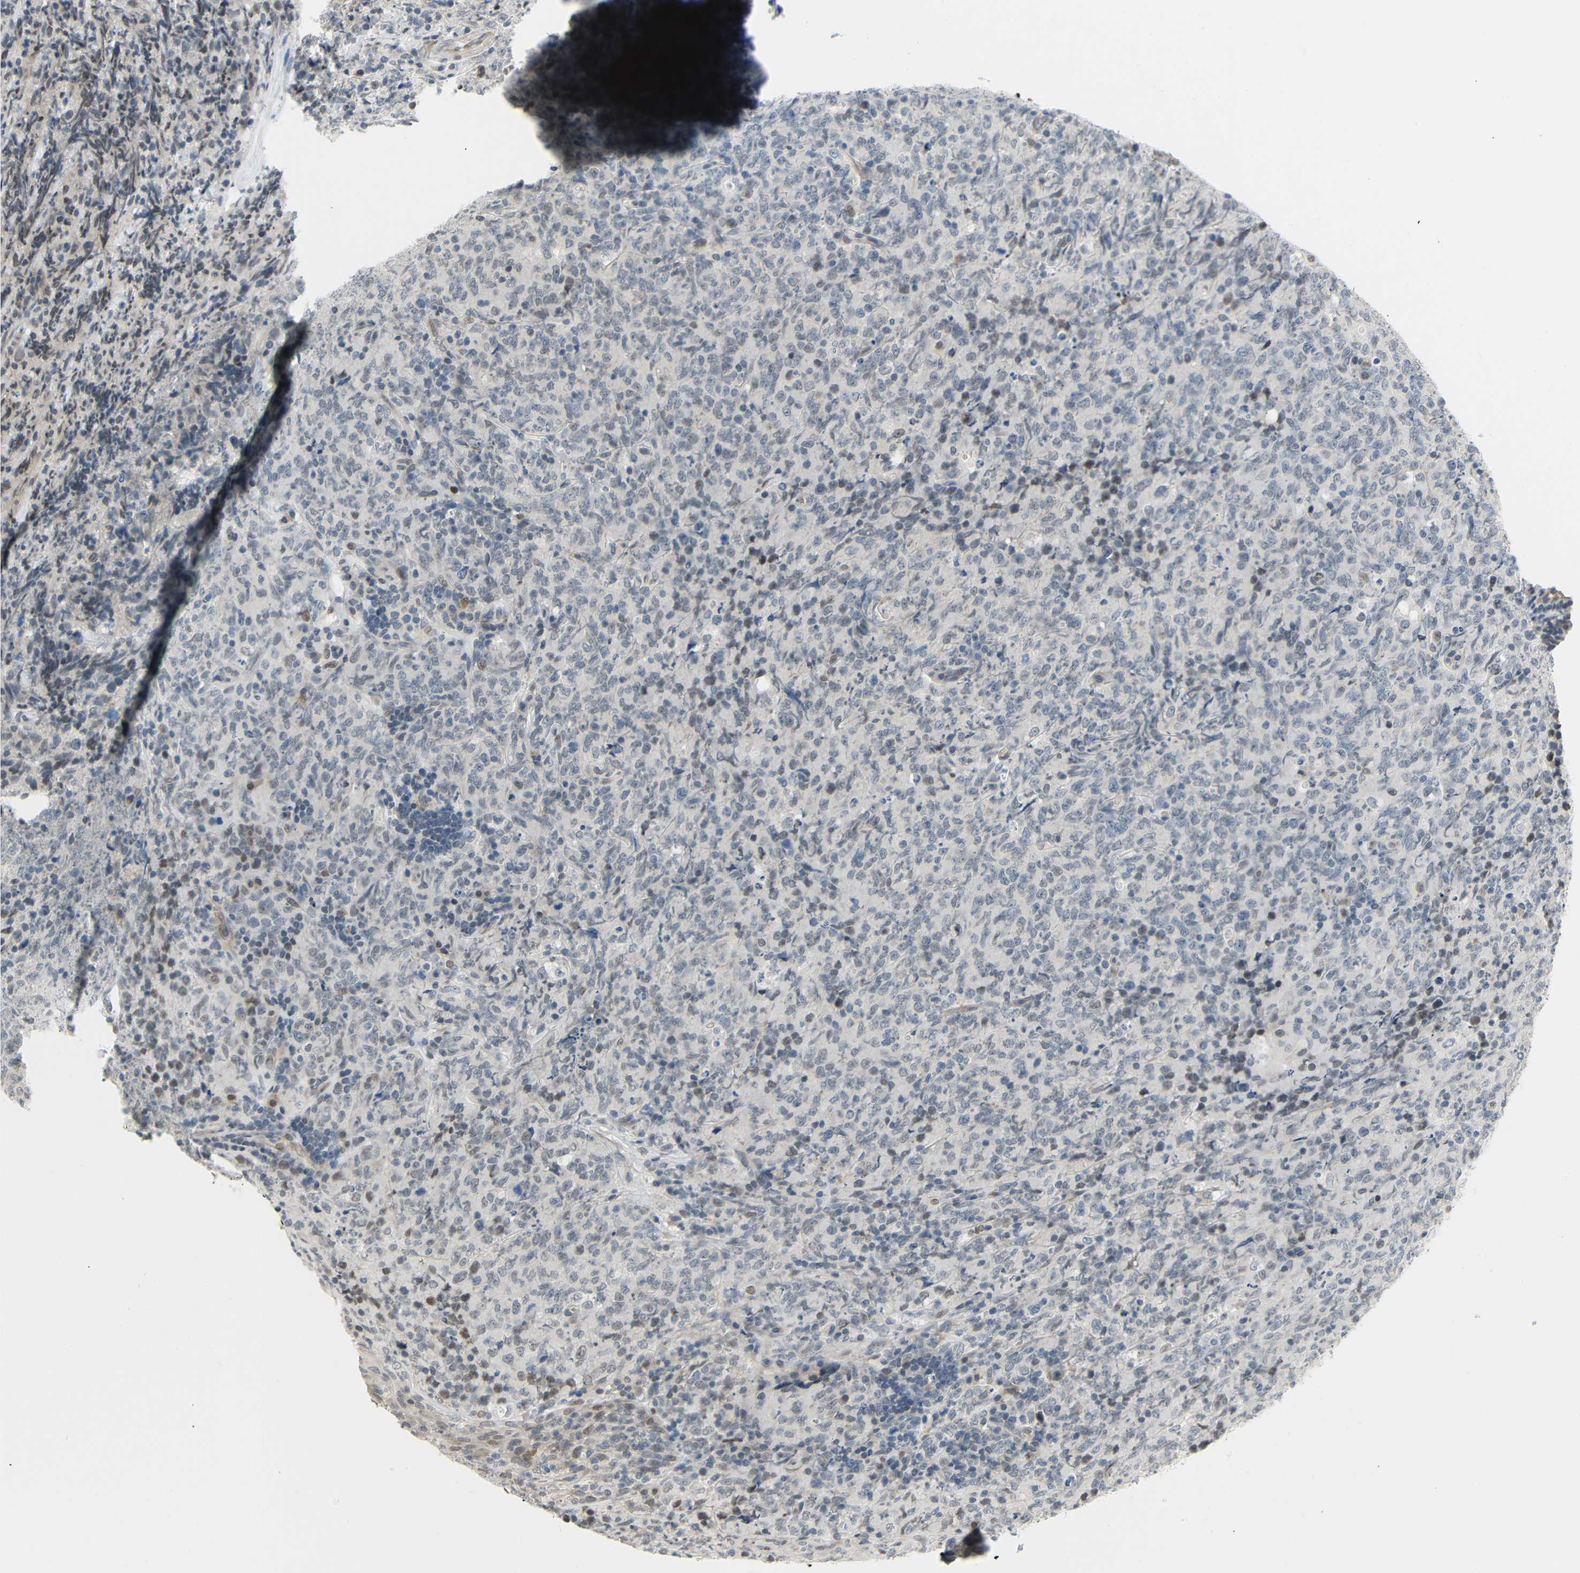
{"staining": {"intensity": "weak", "quantity": "<25%", "location": "nuclear"}, "tissue": "lymphoma", "cell_type": "Tumor cells", "image_type": "cancer", "snomed": [{"axis": "morphology", "description": "Malignant lymphoma, non-Hodgkin's type, High grade"}, {"axis": "topography", "description": "Tonsil"}], "caption": "DAB immunohistochemical staining of human high-grade malignant lymphoma, non-Hodgkin's type exhibits no significant positivity in tumor cells.", "gene": "IMPG2", "patient": {"sex": "female", "age": 36}}